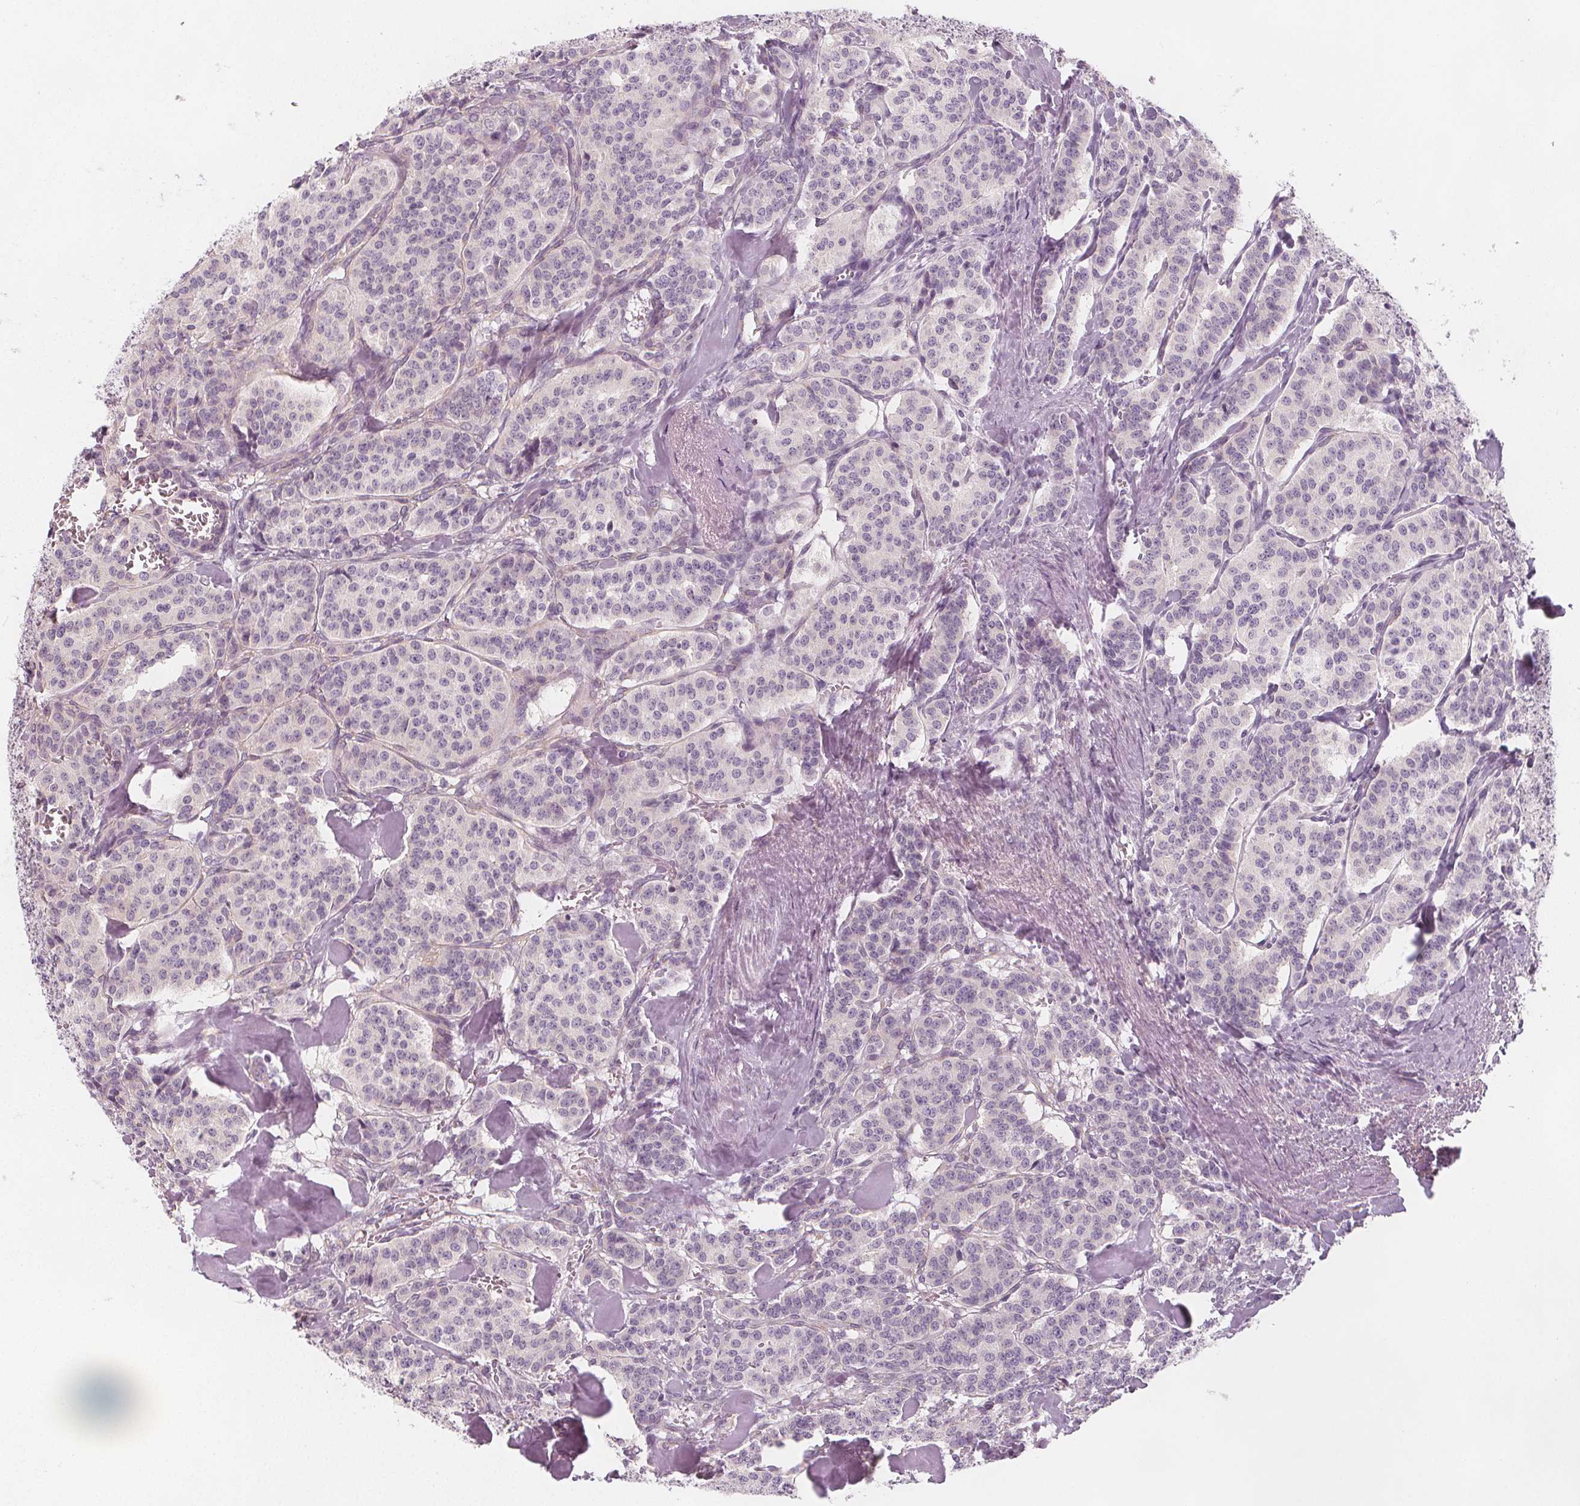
{"staining": {"intensity": "negative", "quantity": "none", "location": "none"}, "tissue": "carcinoid", "cell_type": "Tumor cells", "image_type": "cancer", "snomed": [{"axis": "morphology", "description": "Normal tissue, NOS"}, {"axis": "morphology", "description": "Carcinoid, malignant, NOS"}, {"axis": "topography", "description": "Lung"}], "caption": "High power microscopy photomicrograph of an IHC photomicrograph of carcinoid (malignant), revealing no significant expression in tumor cells. (Stains: DAB IHC with hematoxylin counter stain, Microscopy: brightfield microscopy at high magnification).", "gene": "MAP1A", "patient": {"sex": "female", "age": 46}}